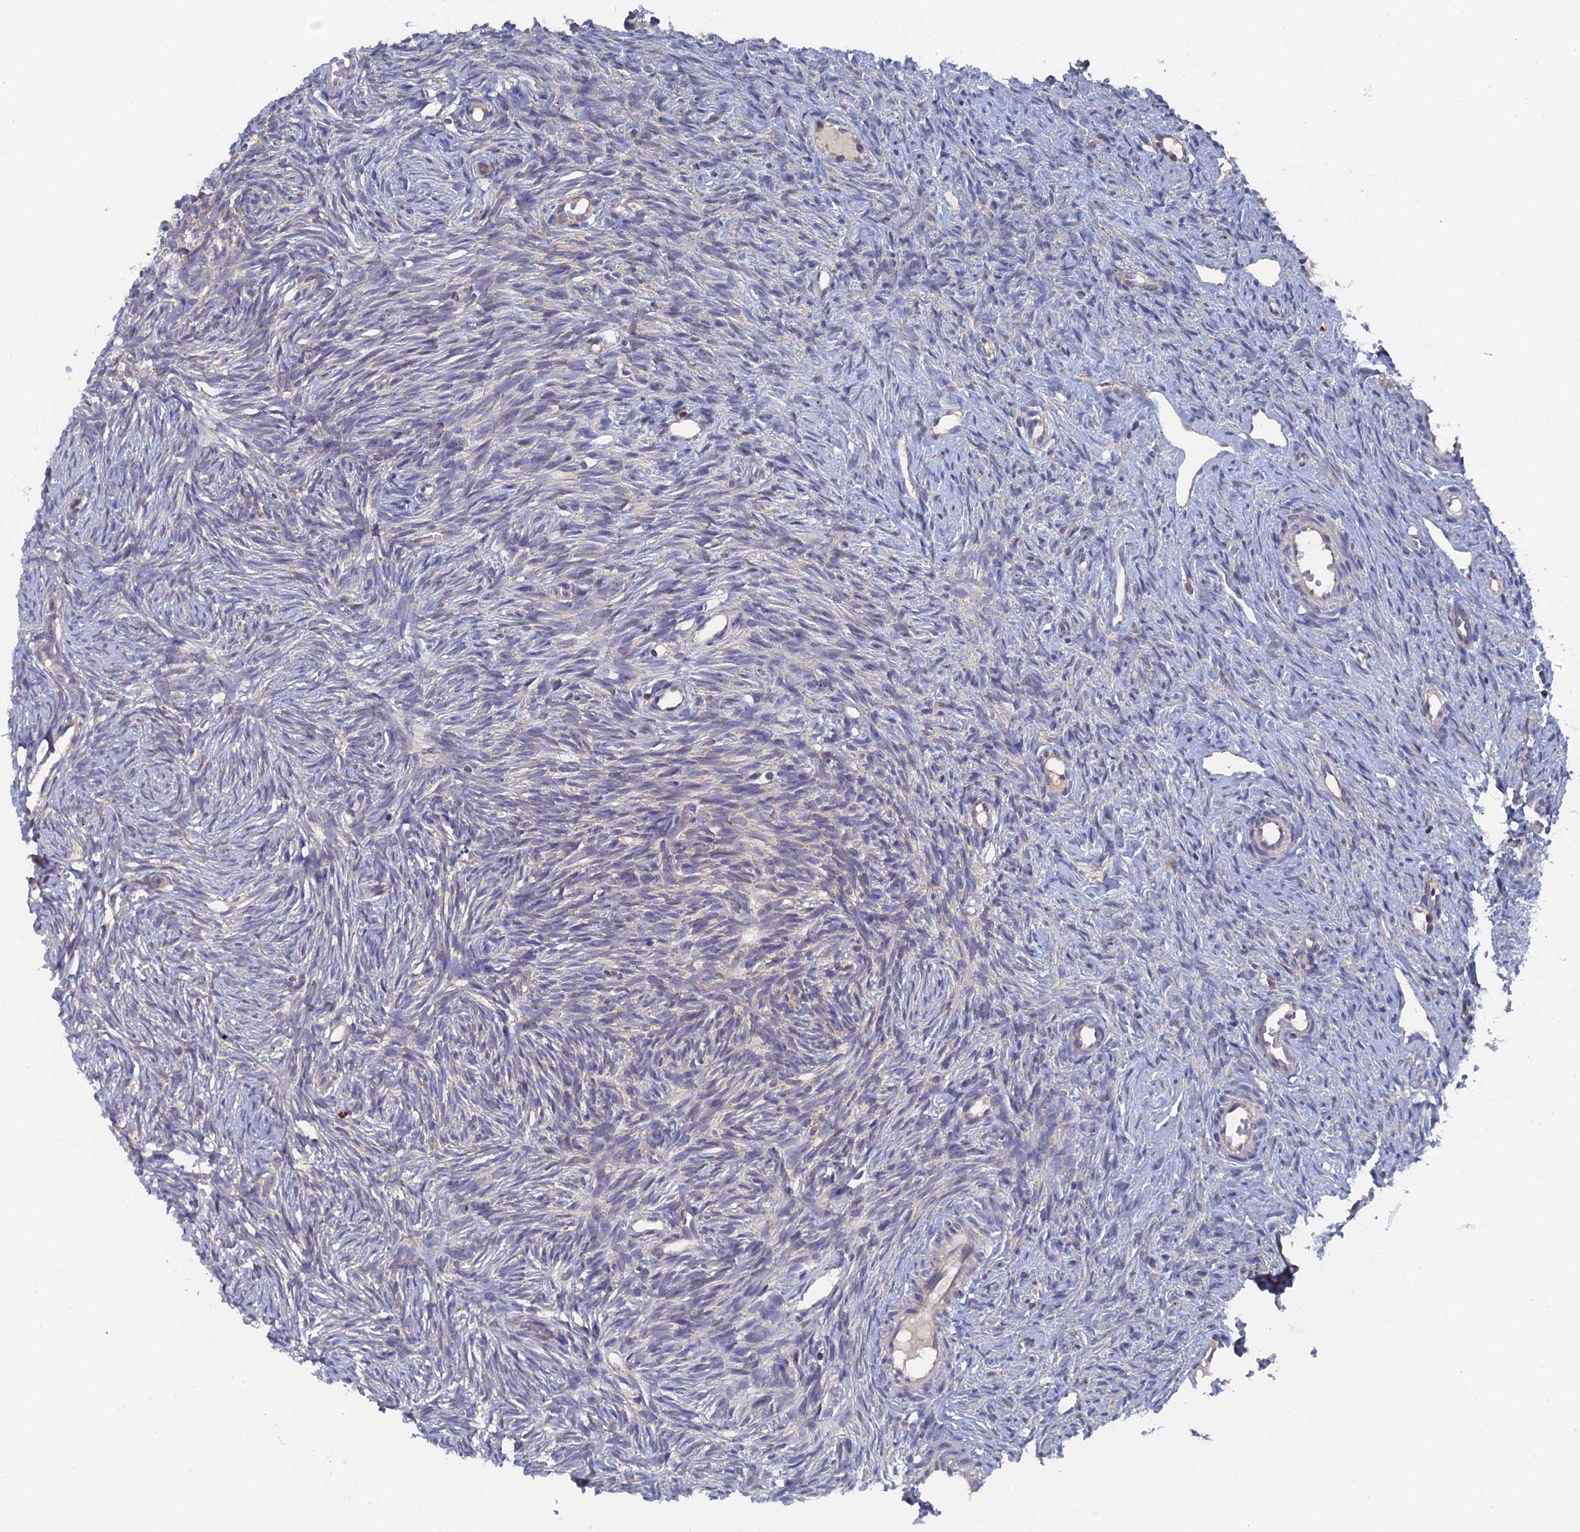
{"staining": {"intensity": "negative", "quantity": "none", "location": "none"}, "tissue": "ovary", "cell_type": "Ovarian stroma cells", "image_type": "normal", "snomed": [{"axis": "morphology", "description": "Normal tissue, NOS"}, {"axis": "topography", "description": "Ovary"}], "caption": "Micrograph shows no significant protein staining in ovarian stroma cells of unremarkable ovary. (DAB (3,3'-diaminobenzidine) IHC visualized using brightfield microscopy, high magnification).", "gene": "MIGA2", "patient": {"sex": "female", "age": 51}}